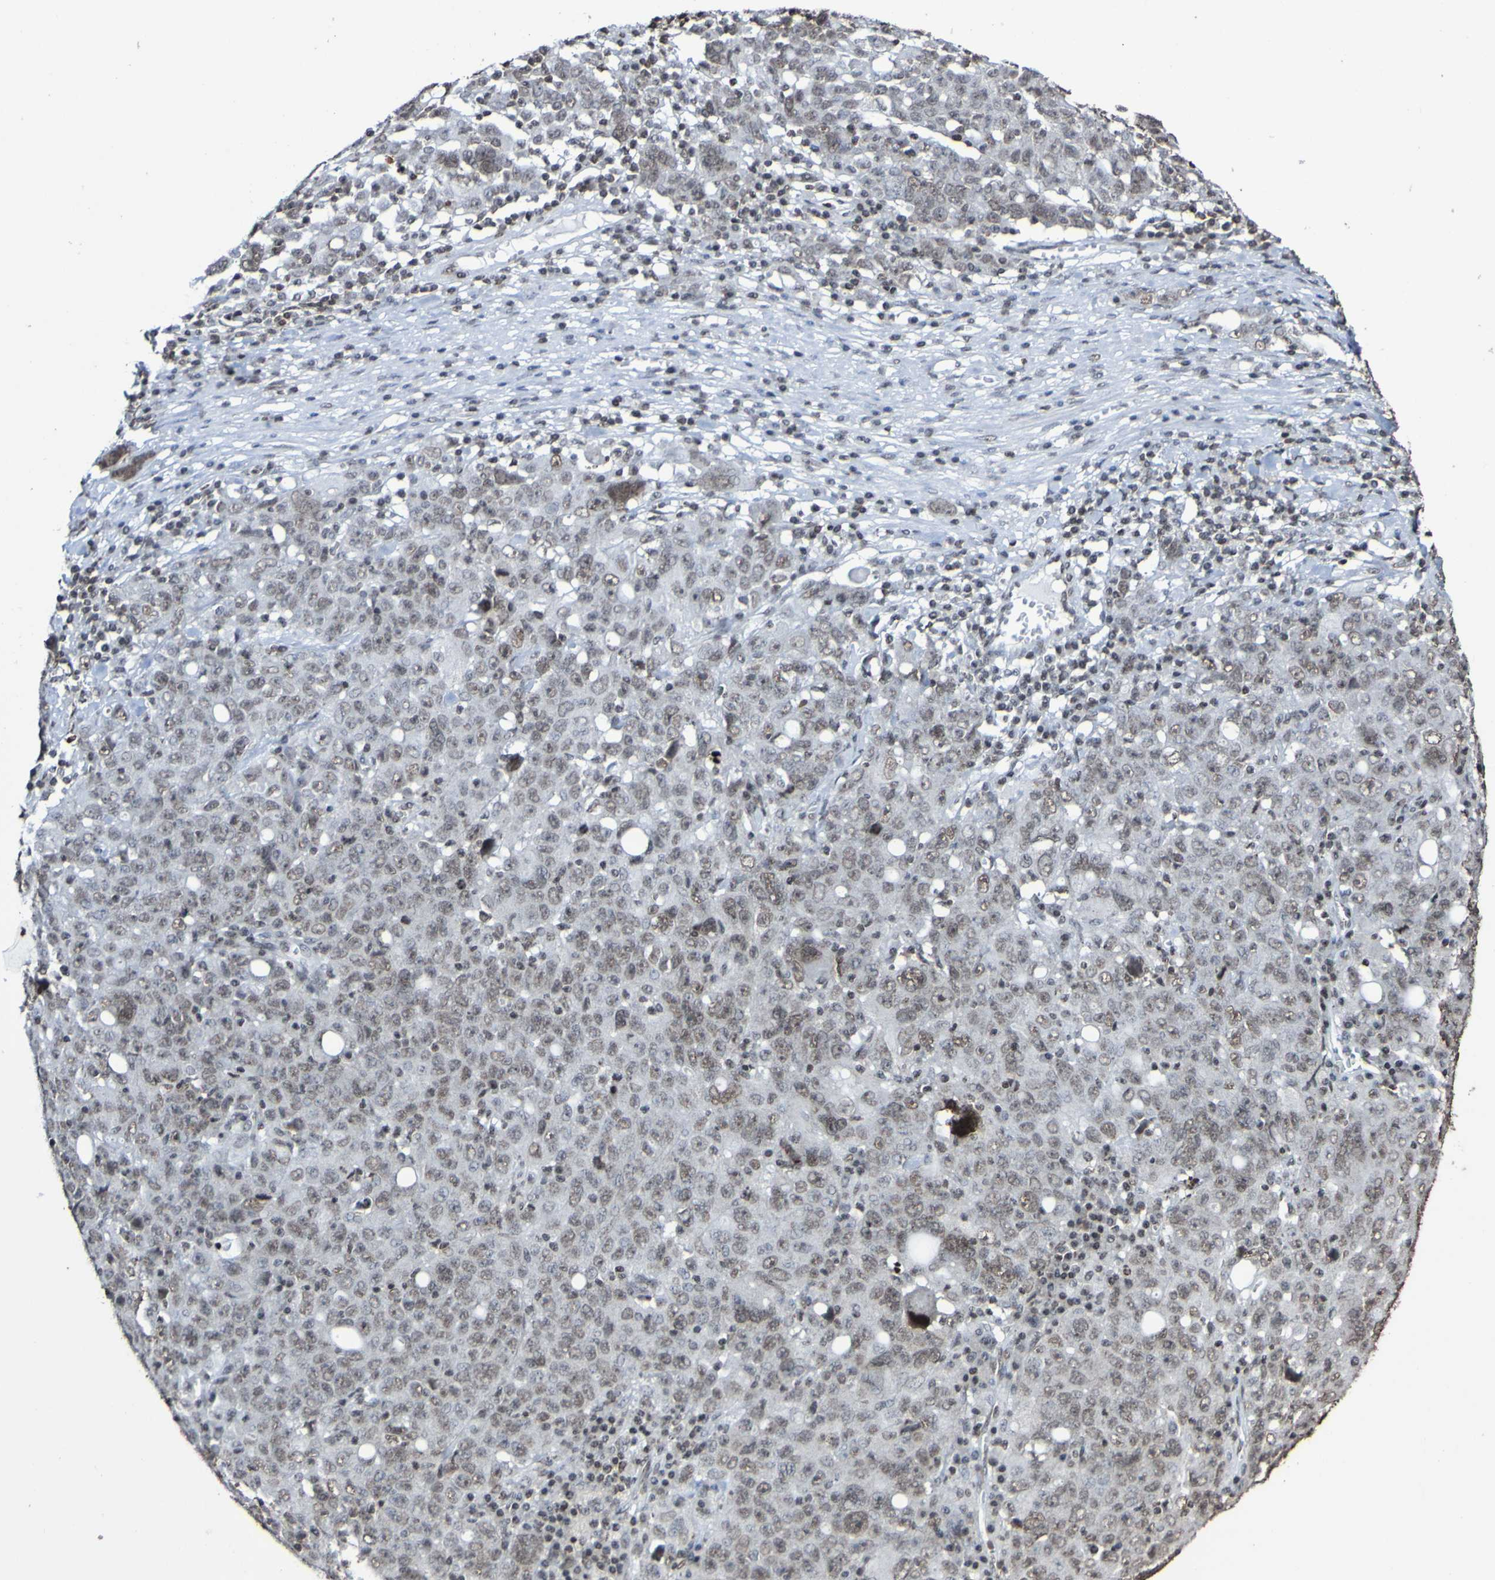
{"staining": {"intensity": "weak", "quantity": "25%-75%", "location": "nuclear"}, "tissue": "ovarian cancer", "cell_type": "Tumor cells", "image_type": "cancer", "snomed": [{"axis": "morphology", "description": "Carcinoma, endometroid"}, {"axis": "topography", "description": "Ovary"}], "caption": "Ovarian cancer (endometroid carcinoma) was stained to show a protein in brown. There is low levels of weak nuclear expression in approximately 25%-75% of tumor cells.", "gene": "GFI1", "patient": {"sex": "female", "age": 62}}